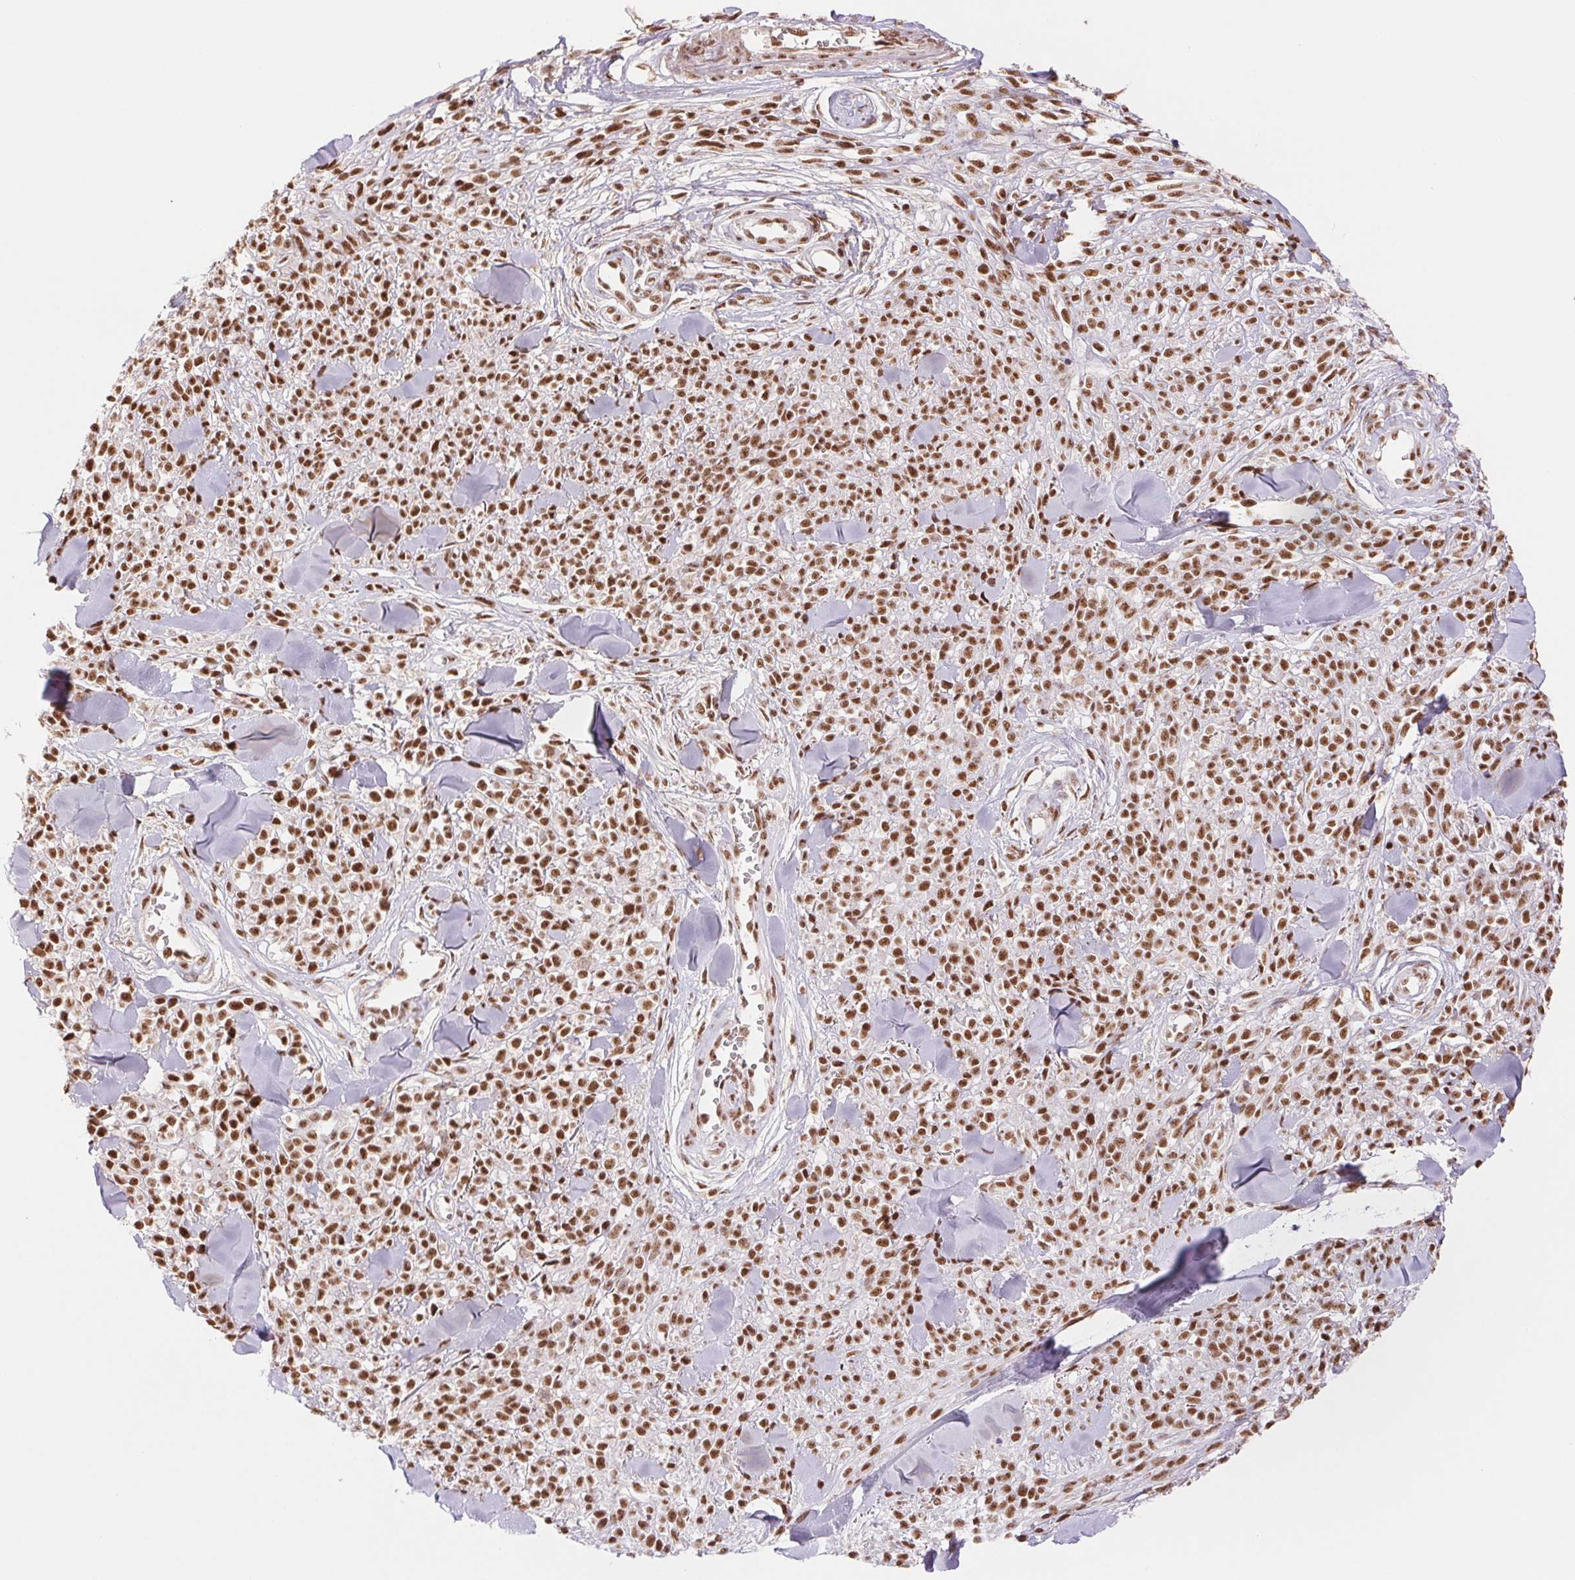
{"staining": {"intensity": "strong", "quantity": ">75%", "location": "nuclear"}, "tissue": "melanoma", "cell_type": "Tumor cells", "image_type": "cancer", "snomed": [{"axis": "morphology", "description": "Malignant melanoma, NOS"}, {"axis": "topography", "description": "Skin"}, {"axis": "topography", "description": "Skin of trunk"}], "caption": "Melanoma stained for a protein (brown) displays strong nuclear positive staining in about >75% of tumor cells.", "gene": "SREK1", "patient": {"sex": "male", "age": 74}}